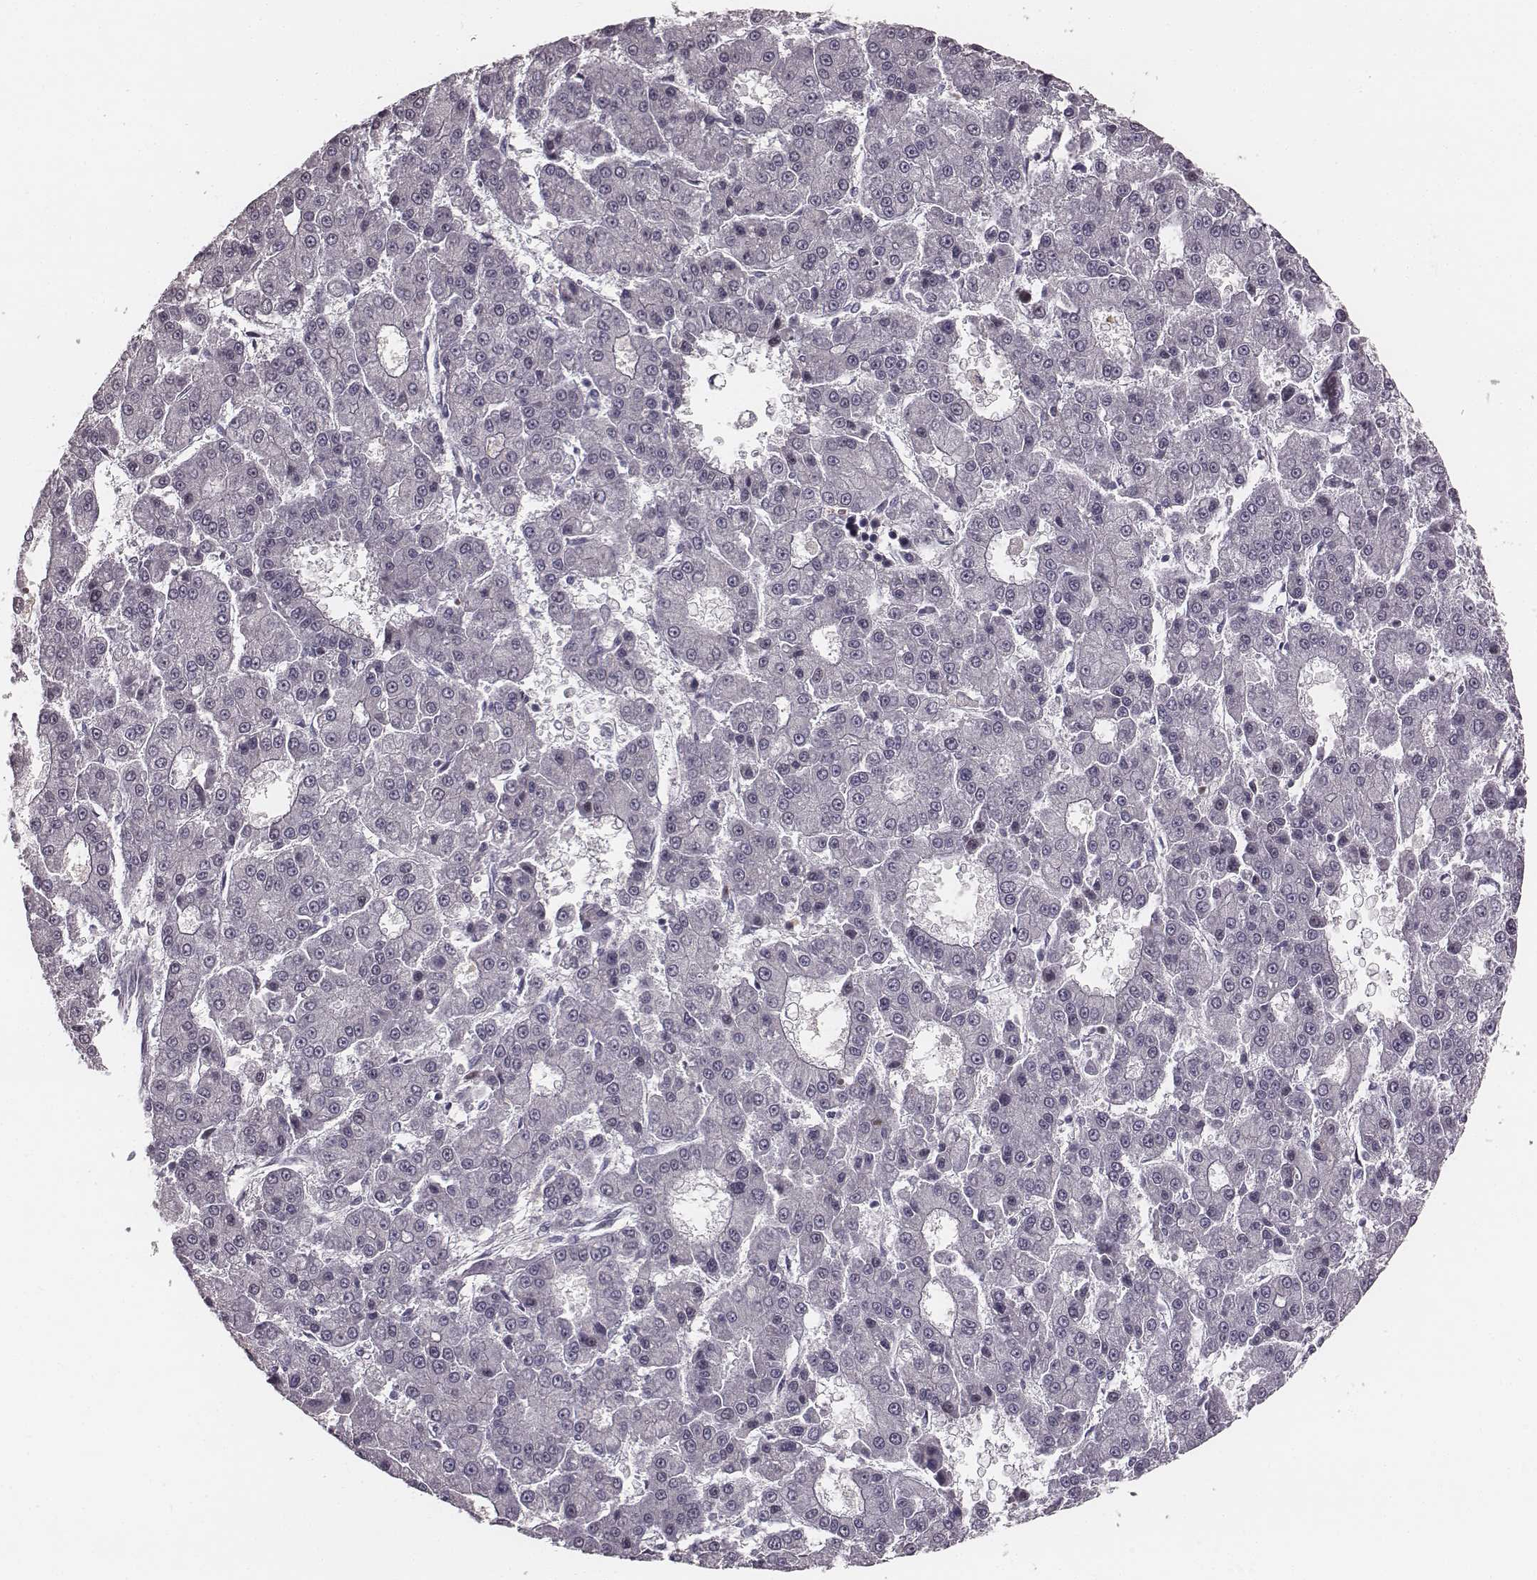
{"staining": {"intensity": "negative", "quantity": "none", "location": "none"}, "tissue": "liver cancer", "cell_type": "Tumor cells", "image_type": "cancer", "snomed": [{"axis": "morphology", "description": "Carcinoma, Hepatocellular, NOS"}, {"axis": "topography", "description": "Liver"}], "caption": "This is an immunohistochemistry (IHC) photomicrograph of liver cancer (hepatocellular carcinoma). There is no expression in tumor cells.", "gene": "NDC1", "patient": {"sex": "male", "age": 70}}